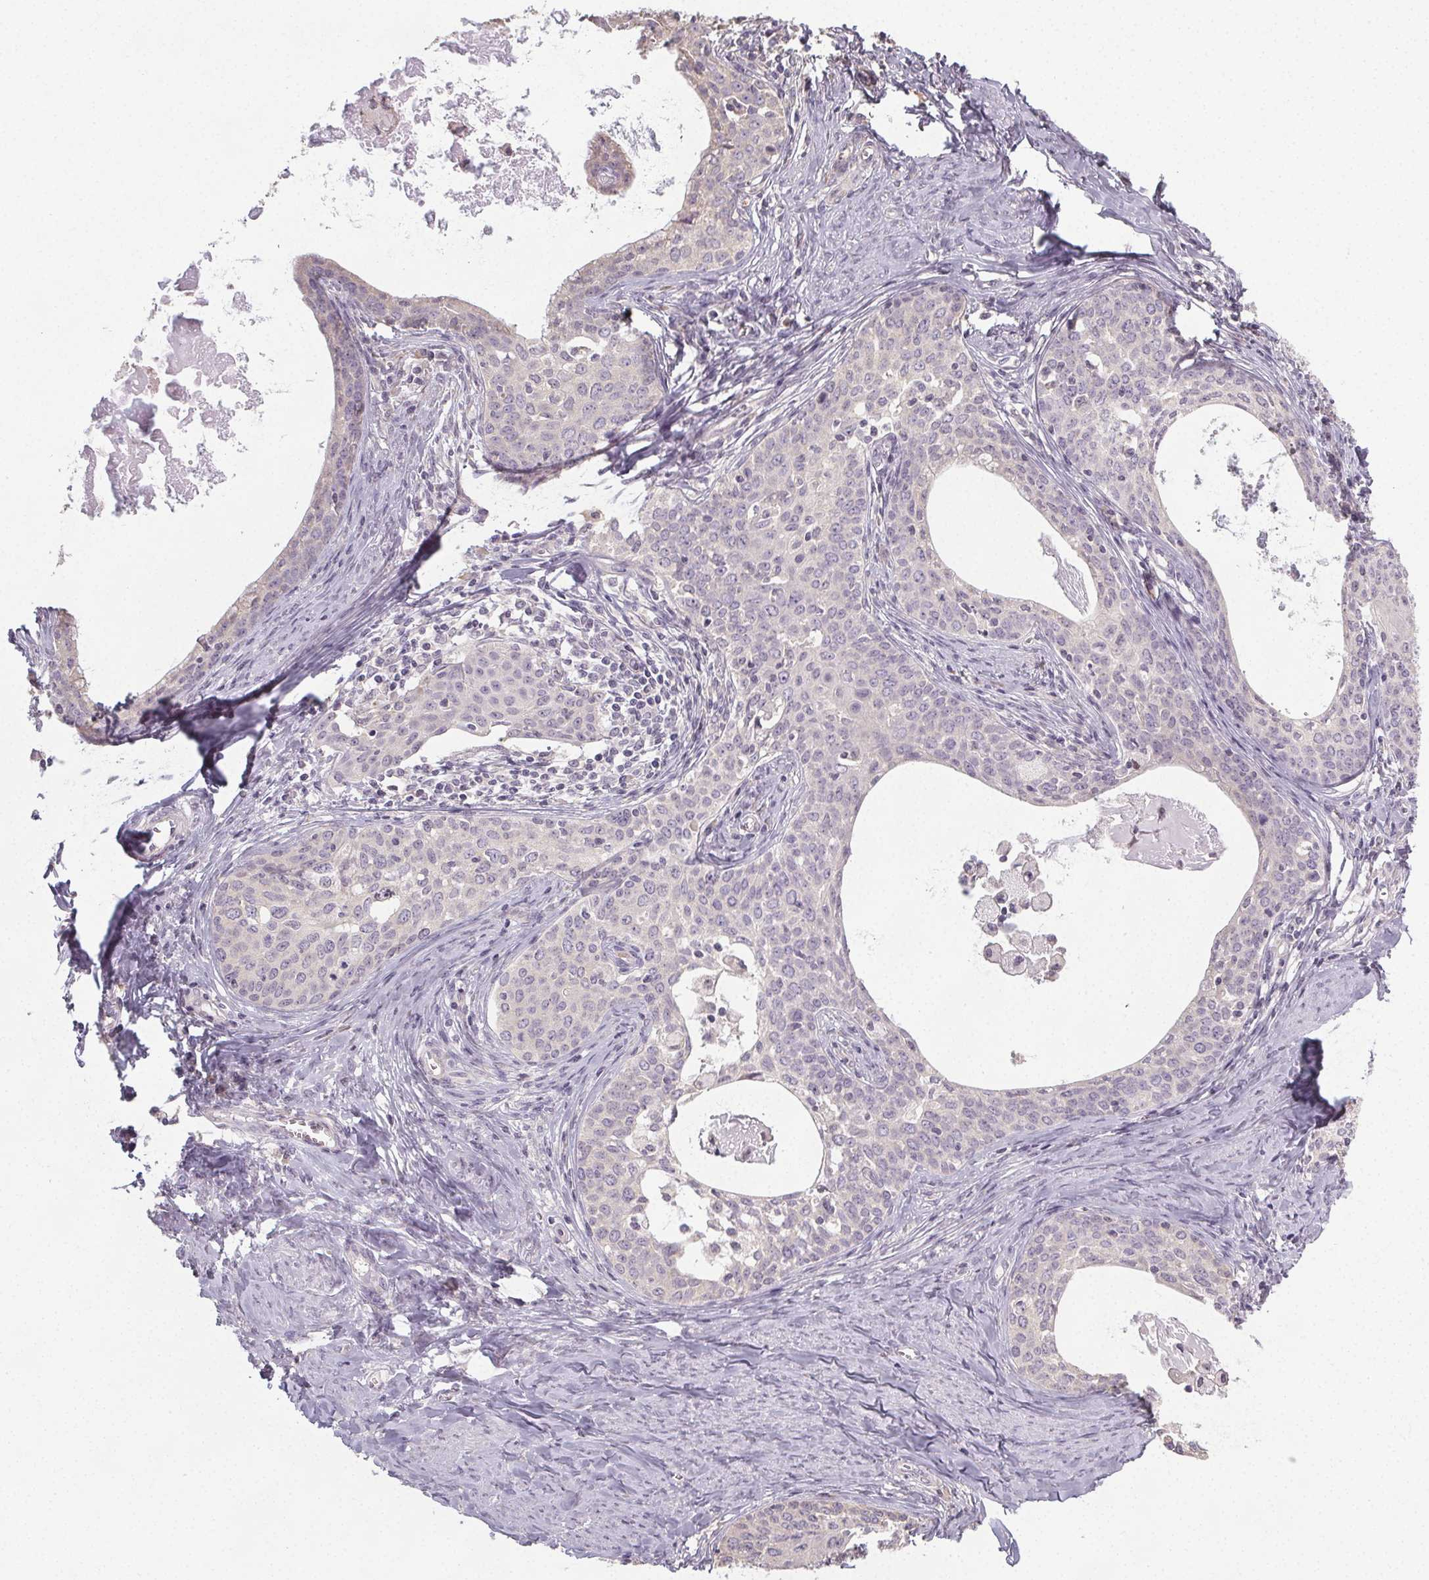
{"staining": {"intensity": "negative", "quantity": "none", "location": "none"}, "tissue": "cervical cancer", "cell_type": "Tumor cells", "image_type": "cancer", "snomed": [{"axis": "morphology", "description": "Squamous cell carcinoma, NOS"}, {"axis": "morphology", "description": "Adenocarcinoma, NOS"}, {"axis": "topography", "description": "Cervix"}], "caption": "Immunohistochemistry image of cervical squamous cell carcinoma stained for a protein (brown), which reveals no positivity in tumor cells. (Stains: DAB (3,3'-diaminobenzidine) IHC with hematoxylin counter stain, Microscopy: brightfield microscopy at high magnification).", "gene": "SLC26A2", "patient": {"sex": "female", "age": 52}}